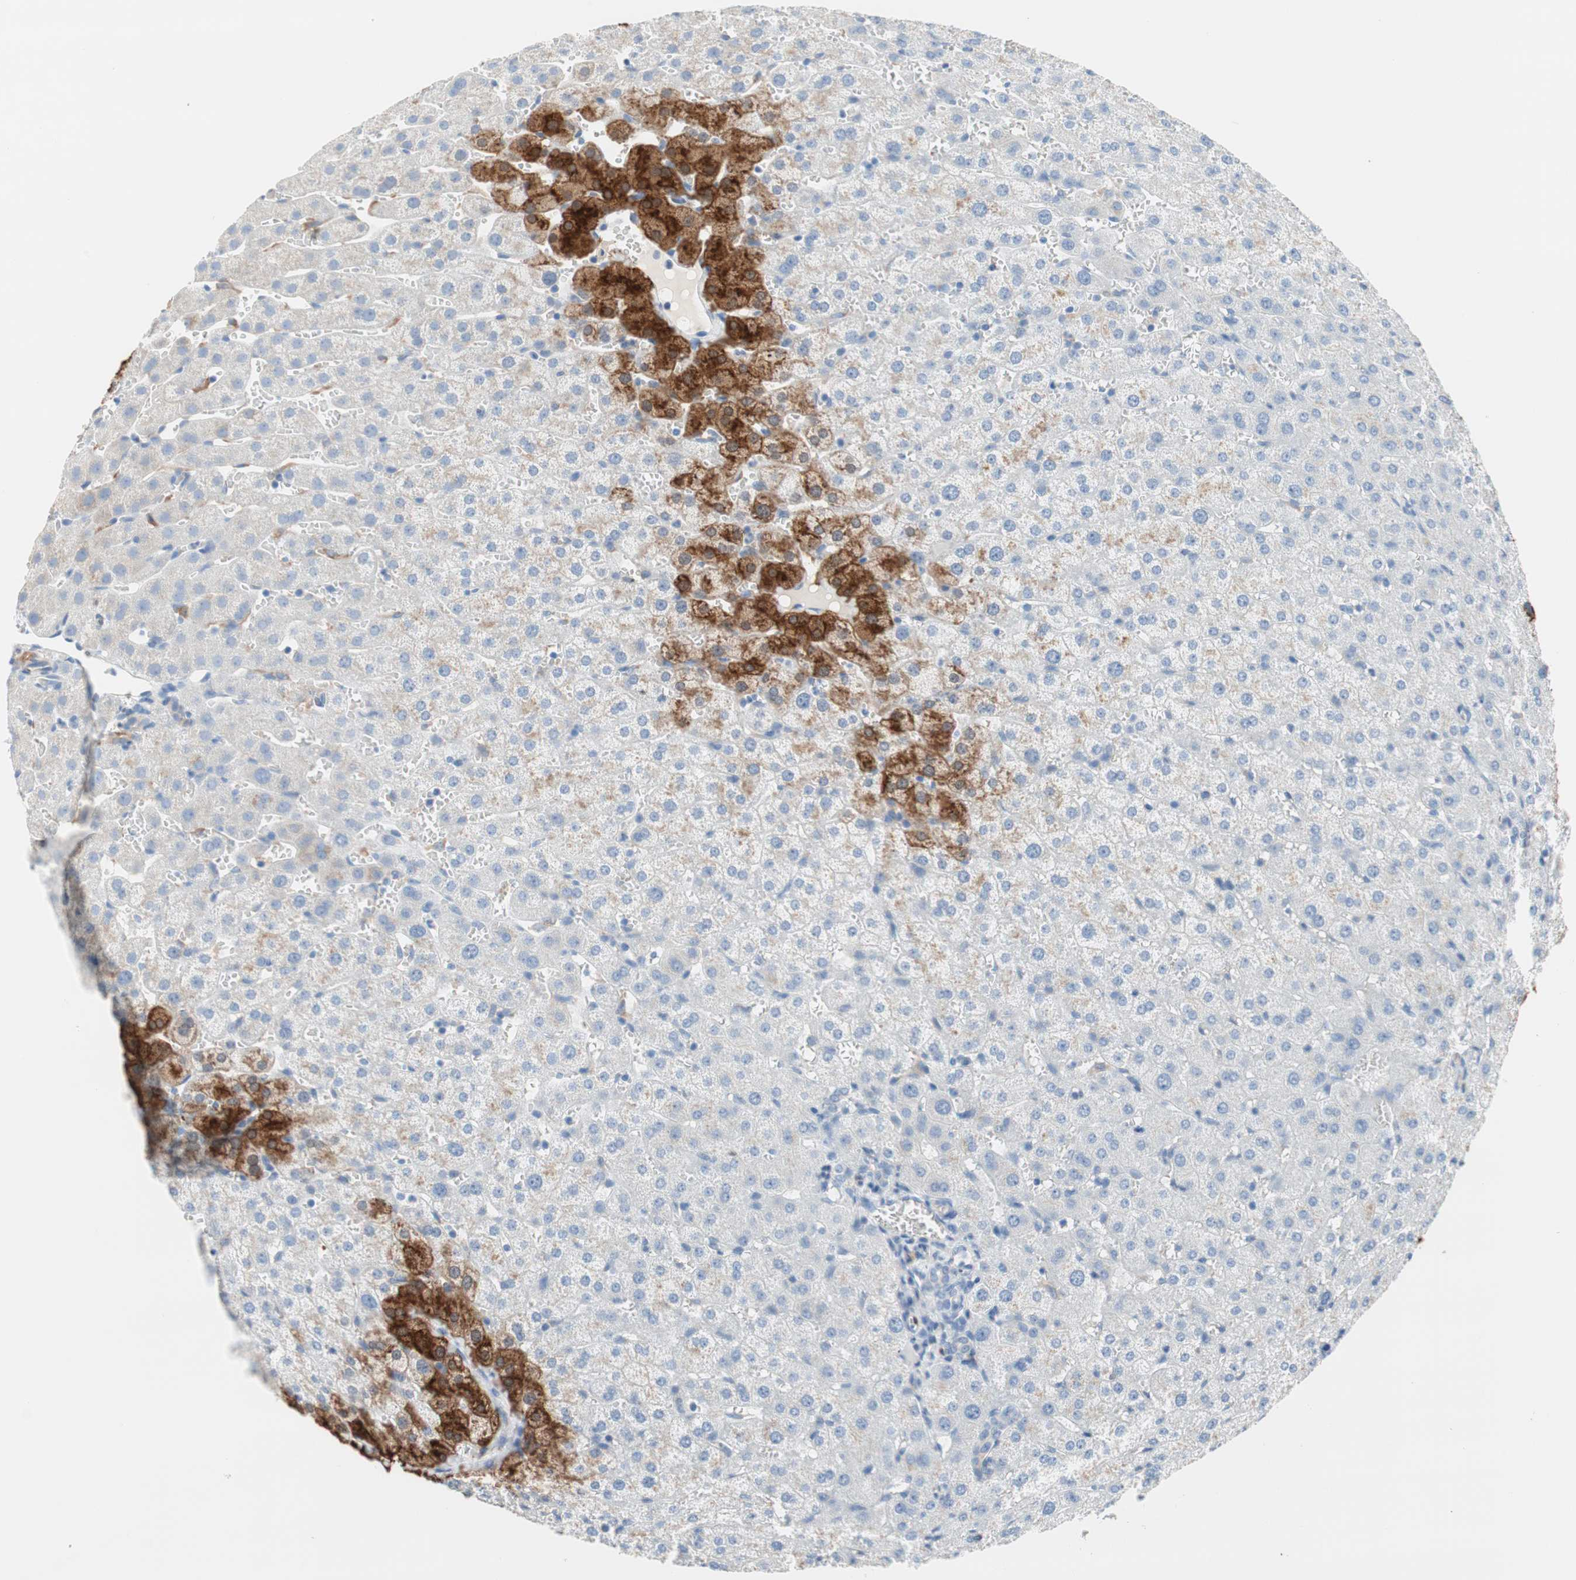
{"staining": {"intensity": "negative", "quantity": "none", "location": "none"}, "tissue": "liver", "cell_type": "Cholangiocytes", "image_type": "normal", "snomed": [{"axis": "morphology", "description": "Normal tissue, NOS"}, {"axis": "morphology", "description": "Fibrosis, NOS"}, {"axis": "topography", "description": "Liver"}], "caption": "DAB (3,3'-diaminobenzidine) immunohistochemical staining of normal human liver shows no significant staining in cholangiocytes.", "gene": "GLUL", "patient": {"sex": "female", "age": 29}}